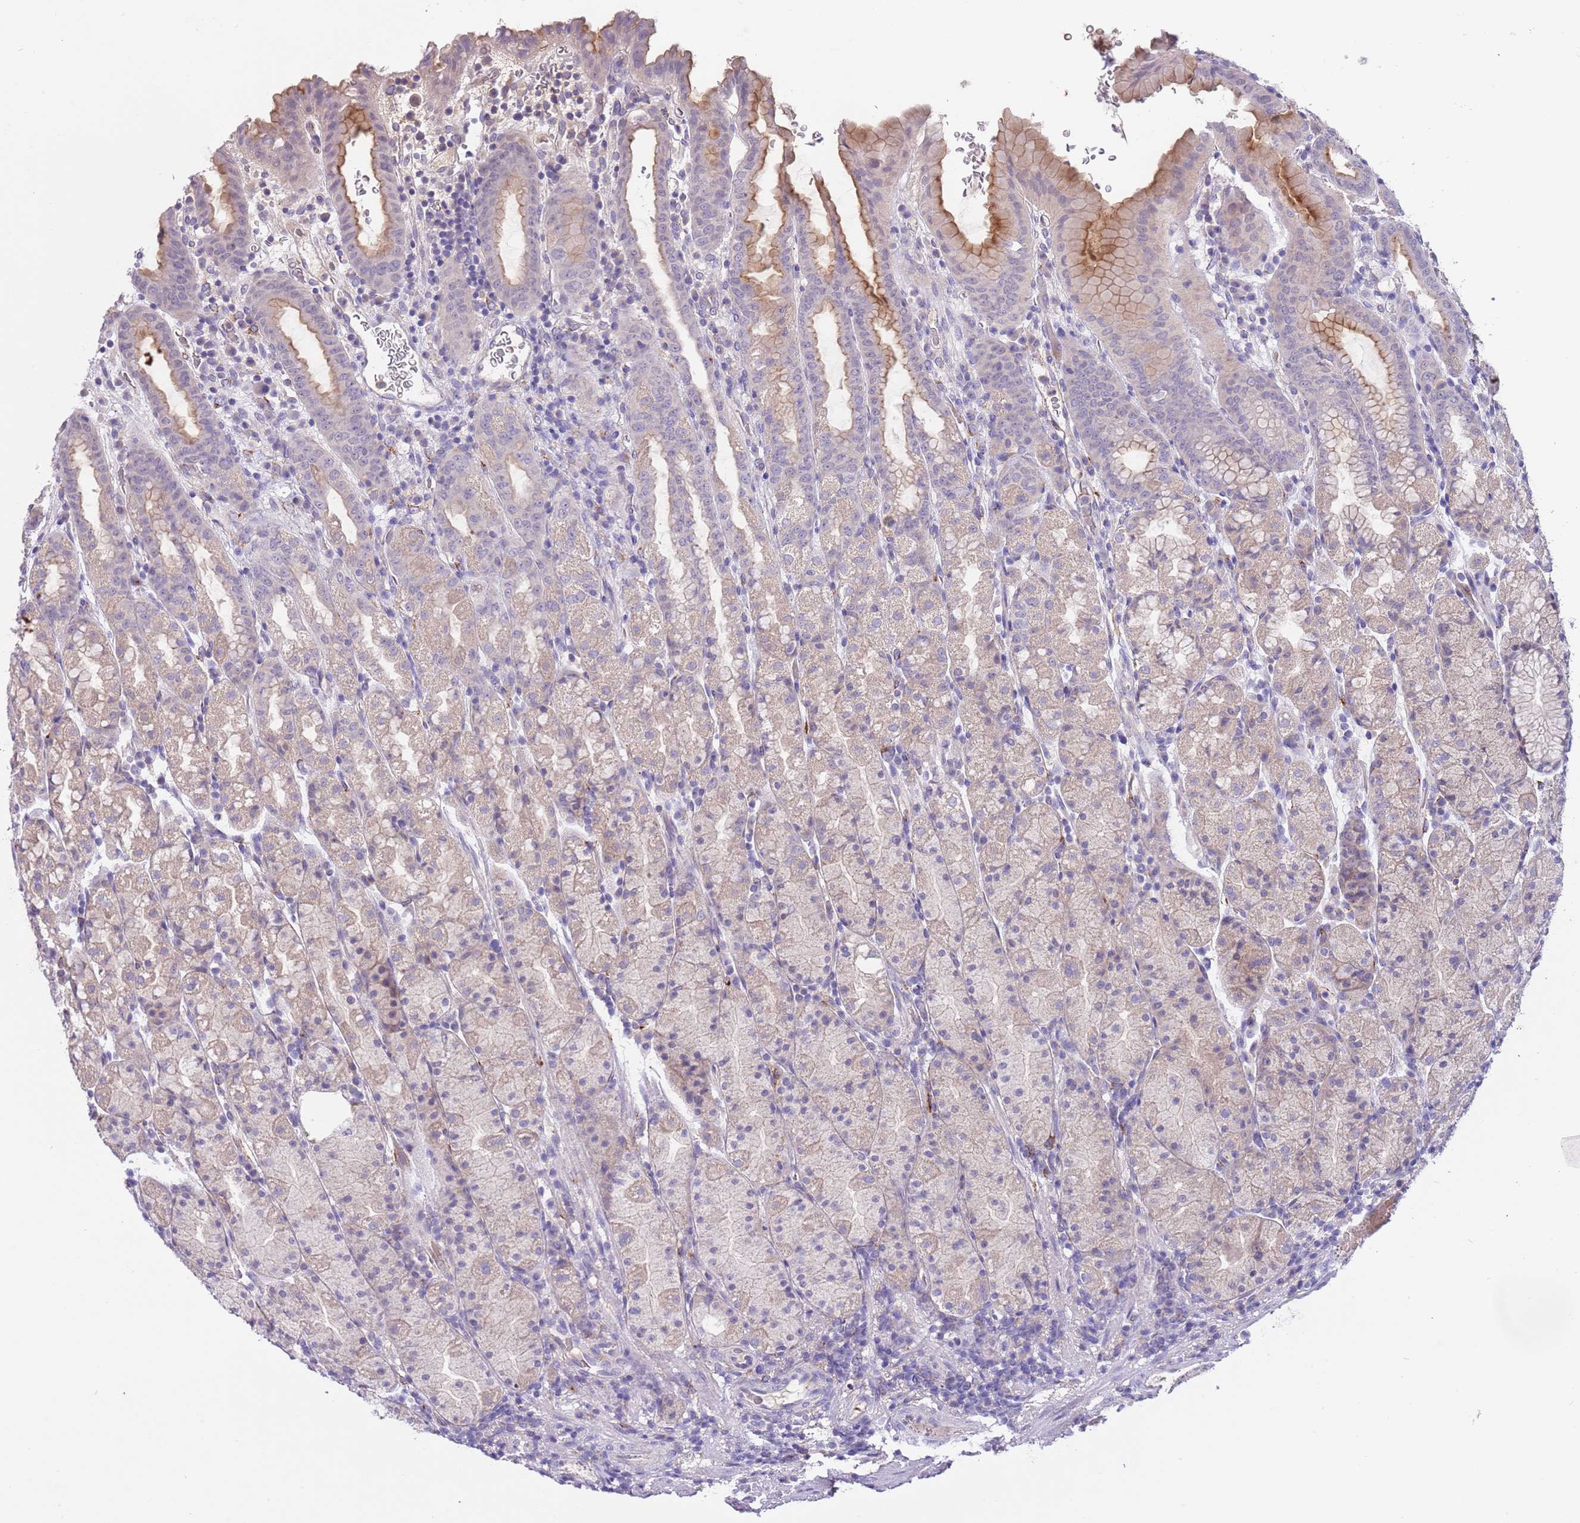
{"staining": {"intensity": "moderate", "quantity": "<25%", "location": "cytoplasmic/membranous"}, "tissue": "stomach", "cell_type": "Glandular cells", "image_type": "normal", "snomed": [{"axis": "morphology", "description": "Normal tissue, NOS"}, {"axis": "topography", "description": "Stomach, upper"}, {"axis": "topography", "description": "Stomach, lower"}, {"axis": "topography", "description": "Small intestine"}], "caption": "Moderate cytoplasmic/membranous expression for a protein is seen in about <25% of glandular cells of unremarkable stomach using immunohistochemistry.", "gene": "CFAP73", "patient": {"sex": "male", "age": 68}}